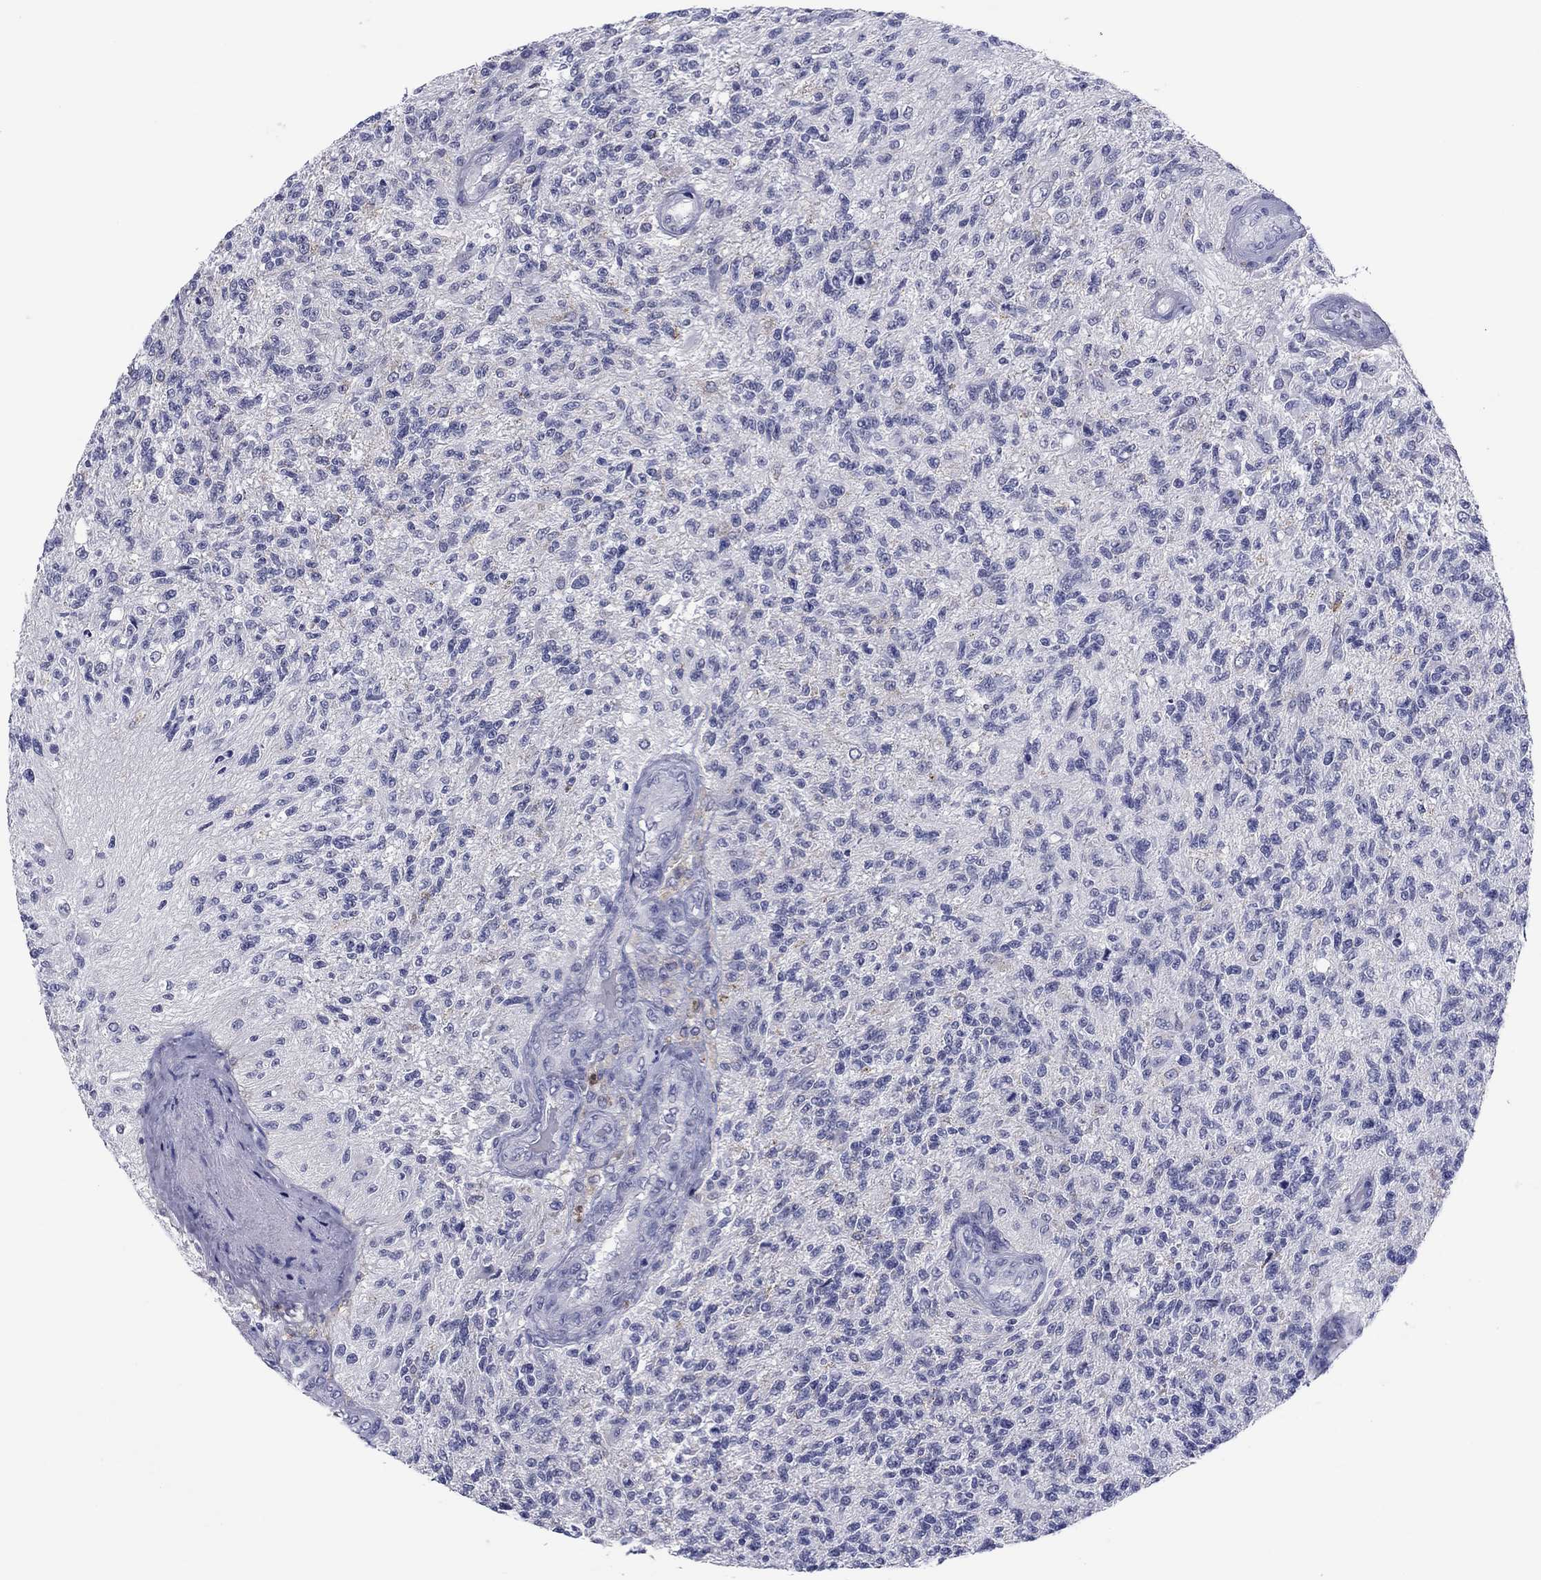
{"staining": {"intensity": "negative", "quantity": "none", "location": "none"}, "tissue": "glioma", "cell_type": "Tumor cells", "image_type": "cancer", "snomed": [{"axis": "morphology", "description": "Glioma, malignant, High grade"}, {"axis": "topography", "description": "Brain"}], "caption": "The micrograph displays no significant positivity in tumor cells of malignant glioma (high-grade).", "gene": "TCFL5", "patient": {"sex": "male", "age": 56}}